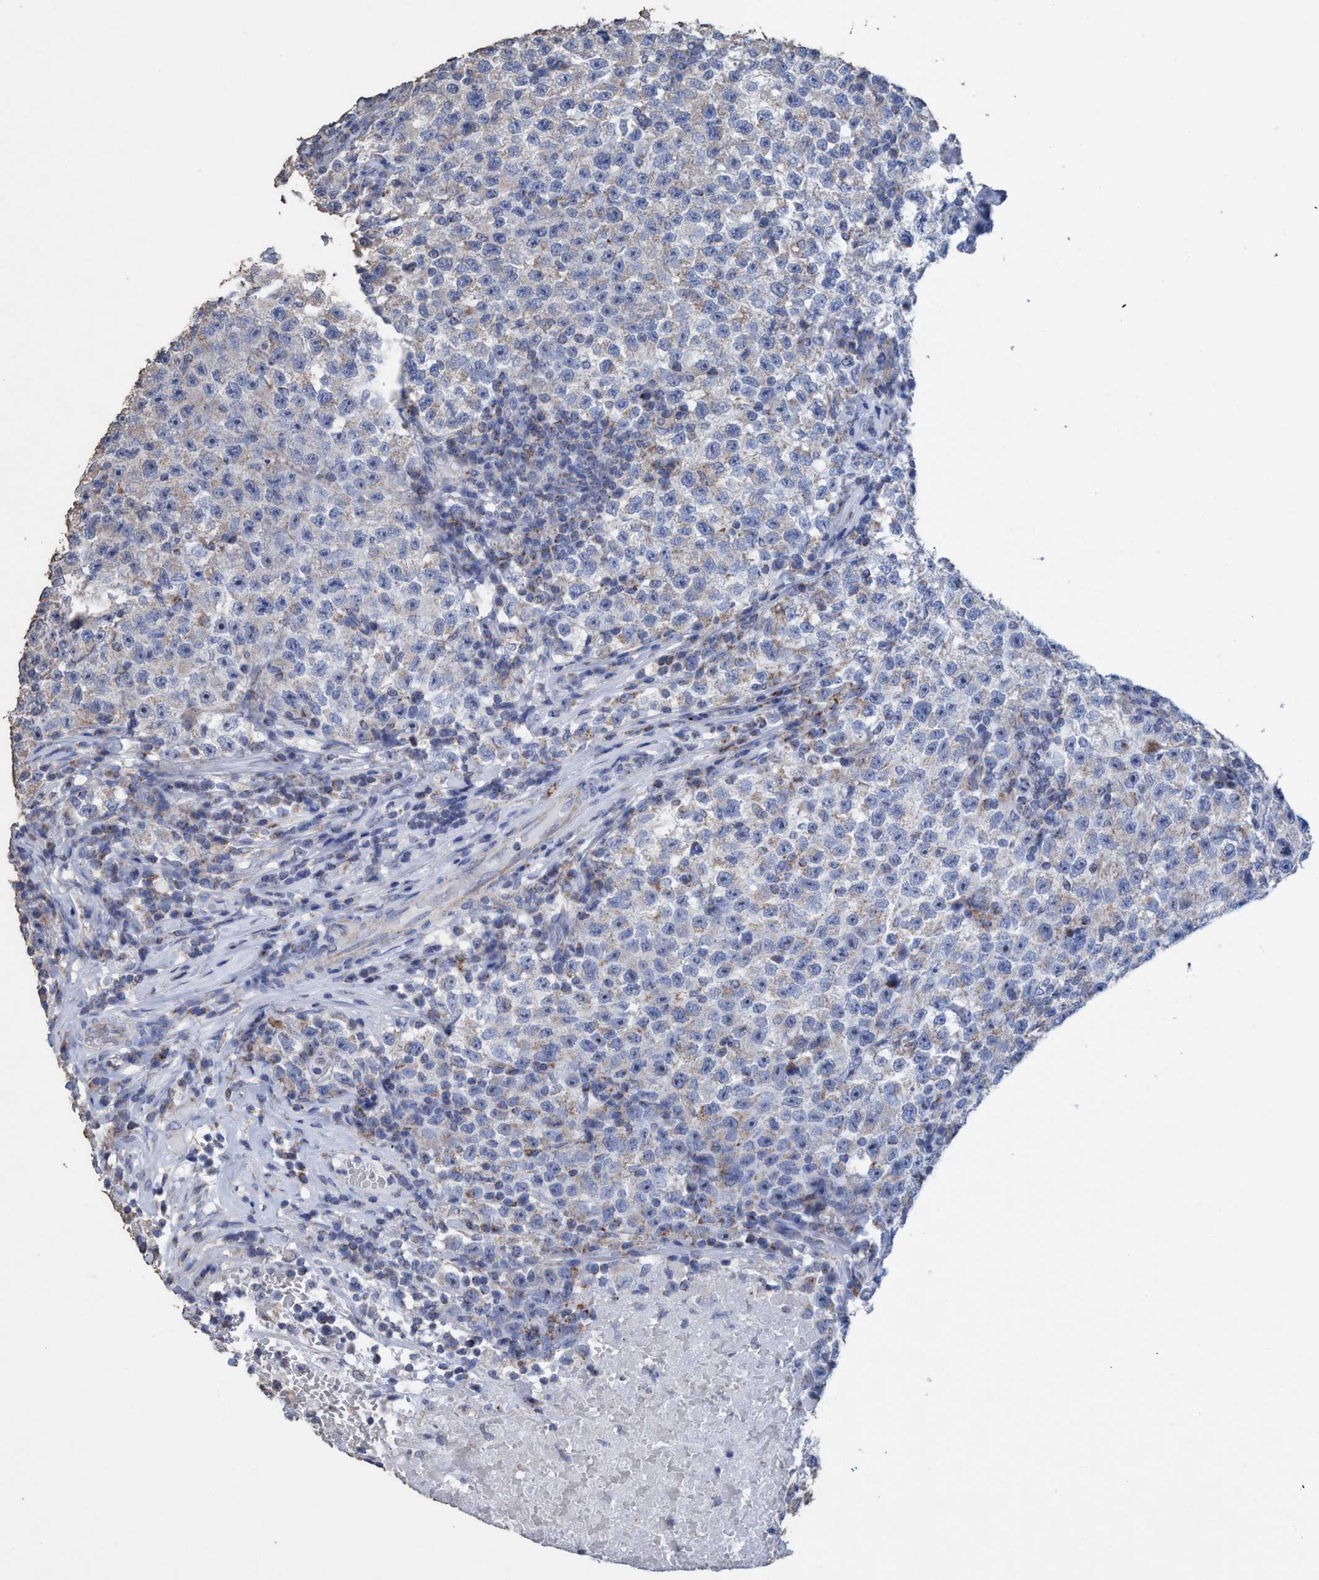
{"staining": {"intensity": "weak", "quantity": "<25%", "location": "cytoplasmic/membranous"}, "tissue": "testis cancer", "cell_type": "Tumor cells", "image_type": "cancer", "snomed": [{"axis": "morphology", "description": "Seminoma, NOS"}, {"axis": "topography", "description": "Testis"}], "caption": "Tumor cells show no significant expression in testis cancer.", "gene": "RSAD1", "patient": {"sex": "male", "age": 22}}